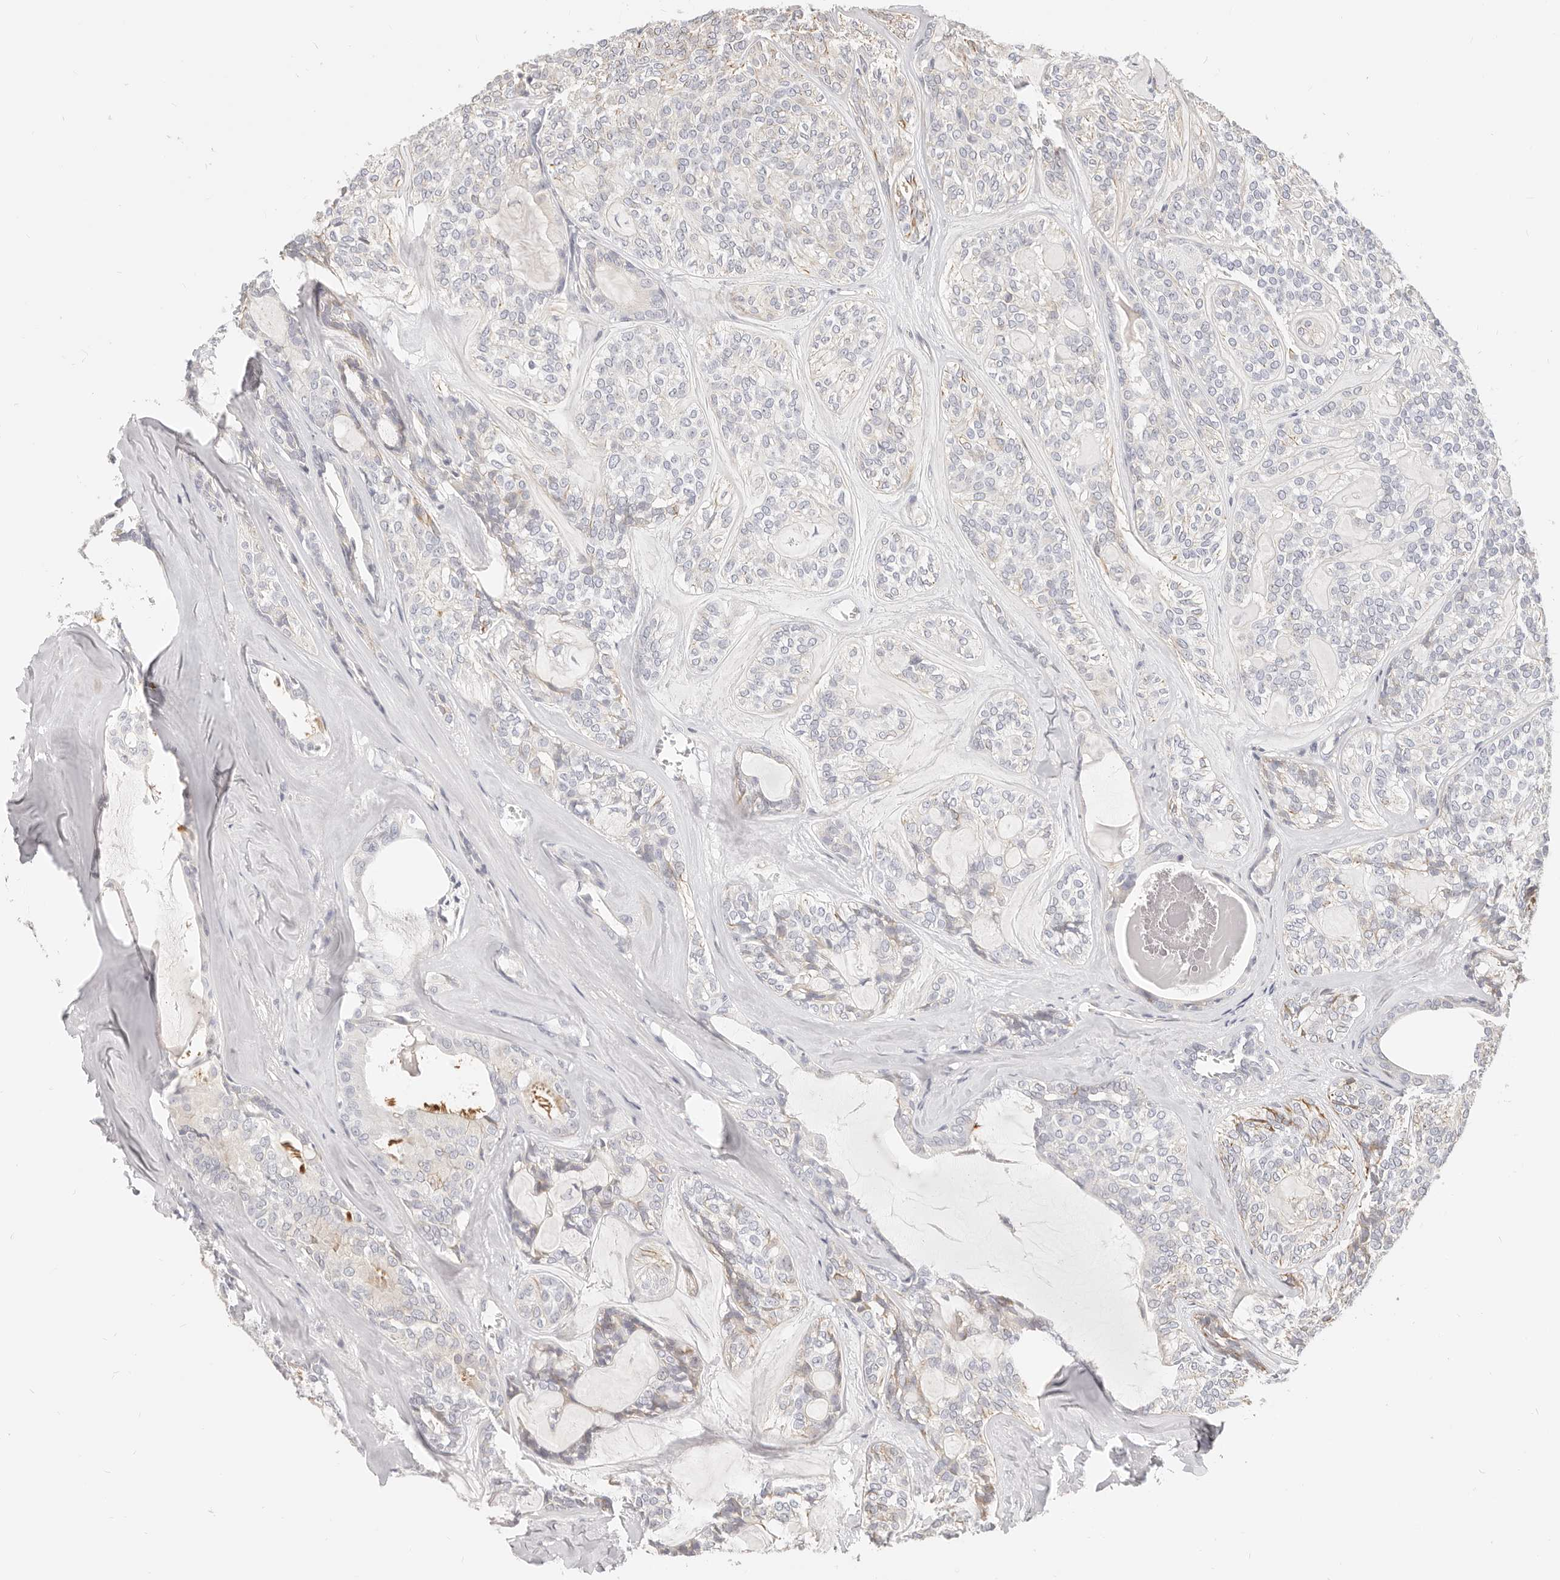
{"staining": {"intensity": "weak", "quantity": "<25%", "location": "cytoplasmic/membranous"}, "tissue": "head and neck cancer", "cell_type": "Tumor cells", "image_type": "cancer", "snomed": [{"axis": "morphology", "description": "Adenocarcinoma, NOS"}, {"axis": "topography", "description": "Head-Neck"}], "caption": "Photomicrograph shows no significant protein positivity in tumor cells of head and neck cancer.", "gene": "DTNBP1", "patient": {"sex": "male", "age": 66}}